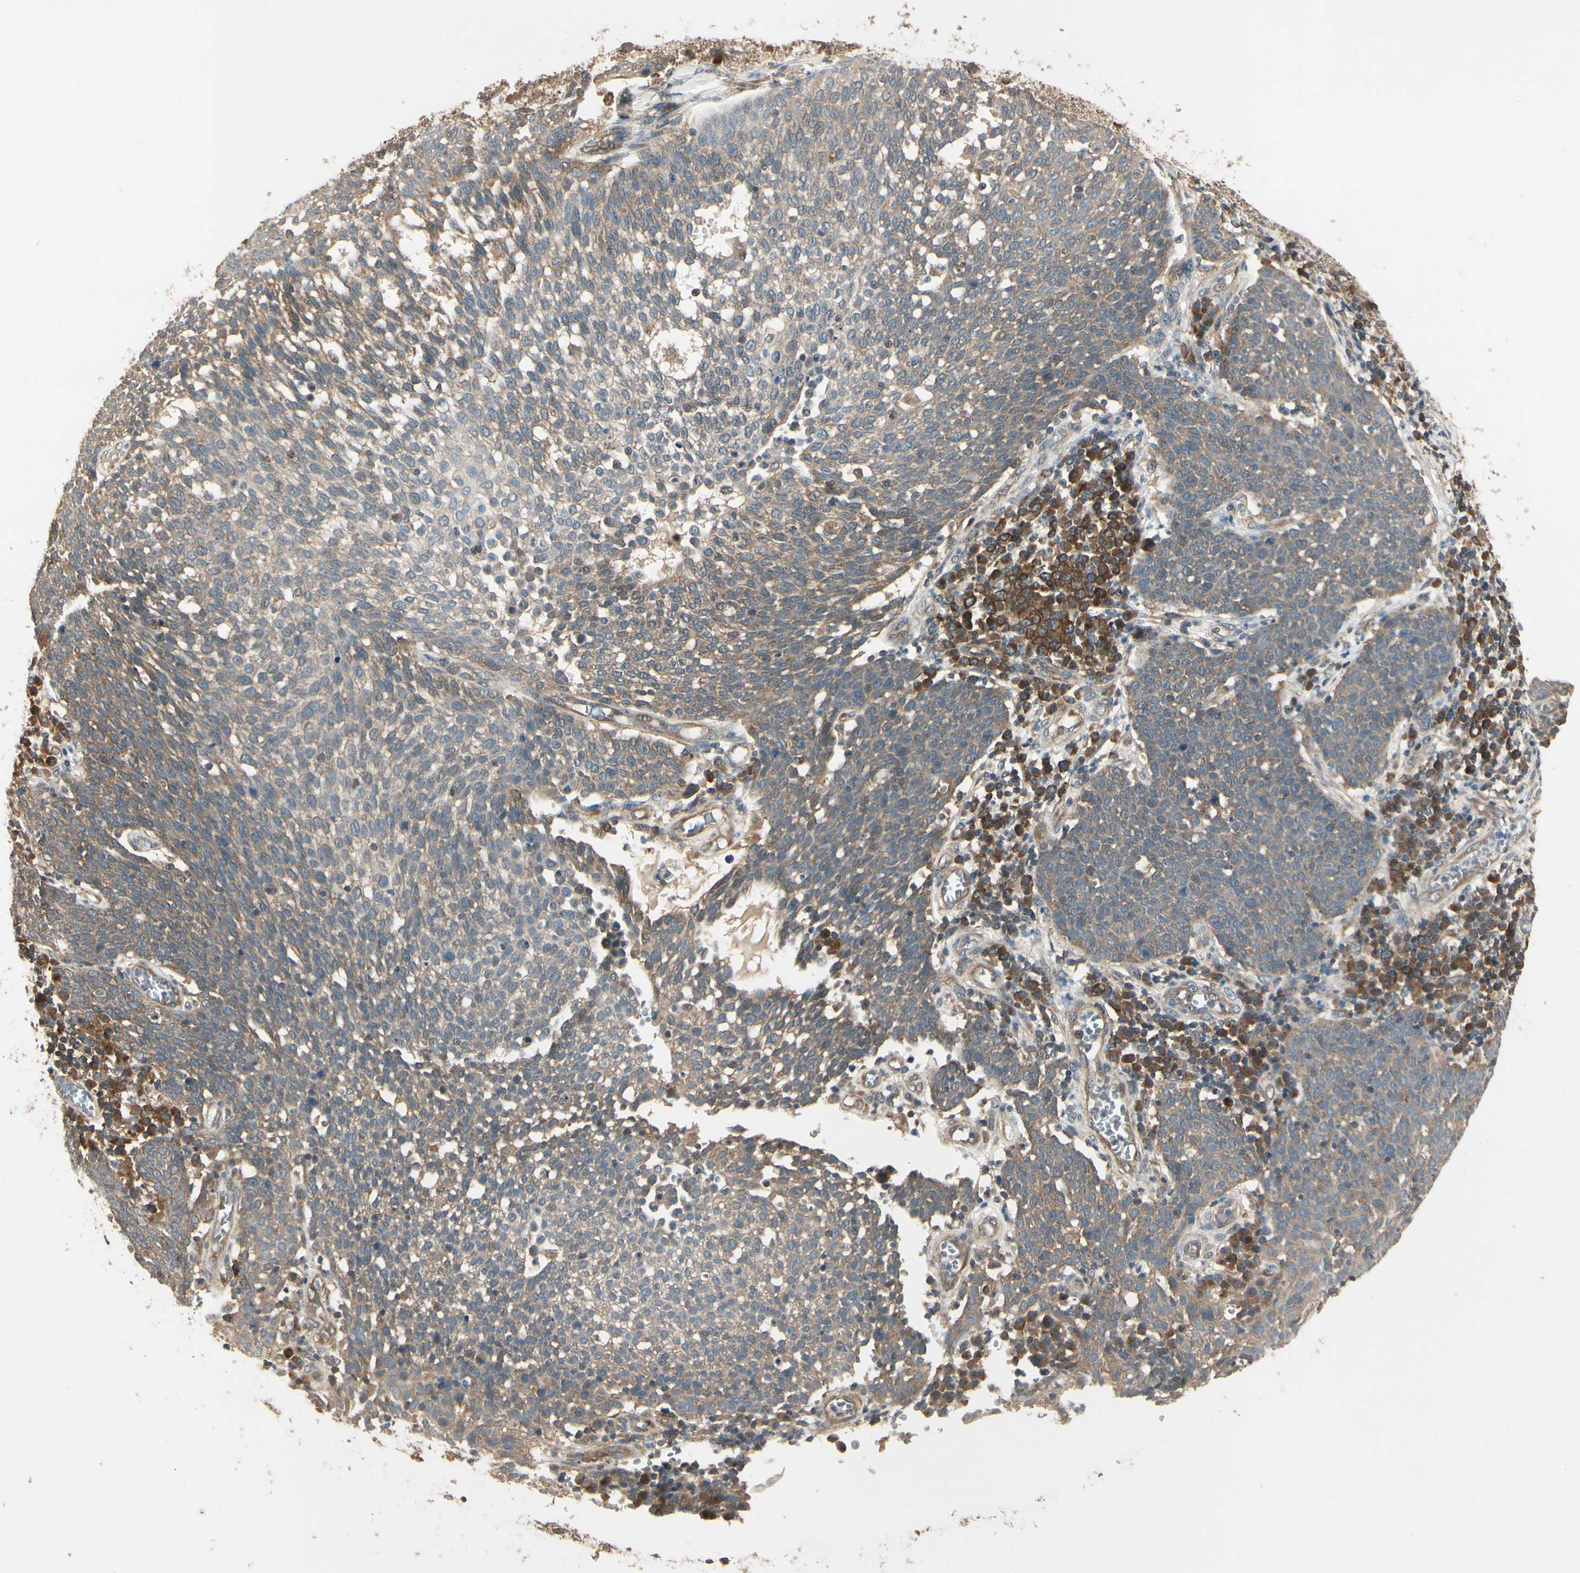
{"staining": {"intensity": "moderate", "quantity": ">75%", "location": "cytoplasmic/membranous"}, "tissue": "cervical cancer", "cell_type": "Tumor cells", "image_type": "cancer", "snomed": [{"axis": "morphology", "description": "Squamous cell carcinoma, NOS"}, {"axis": "topography", "description": "Cervix"}], "caption": "Immunohistochemical staining of human squamous cell carcinoma (cervical) shows medium levels of moderate cytoplasmic/membranous expression in about >75% of tumor cells. (brown staining indicates protein expression, while blue staining denotes nuclei).", "gene": "CCT7", "patient": {"sex": "female", "age": 34}}